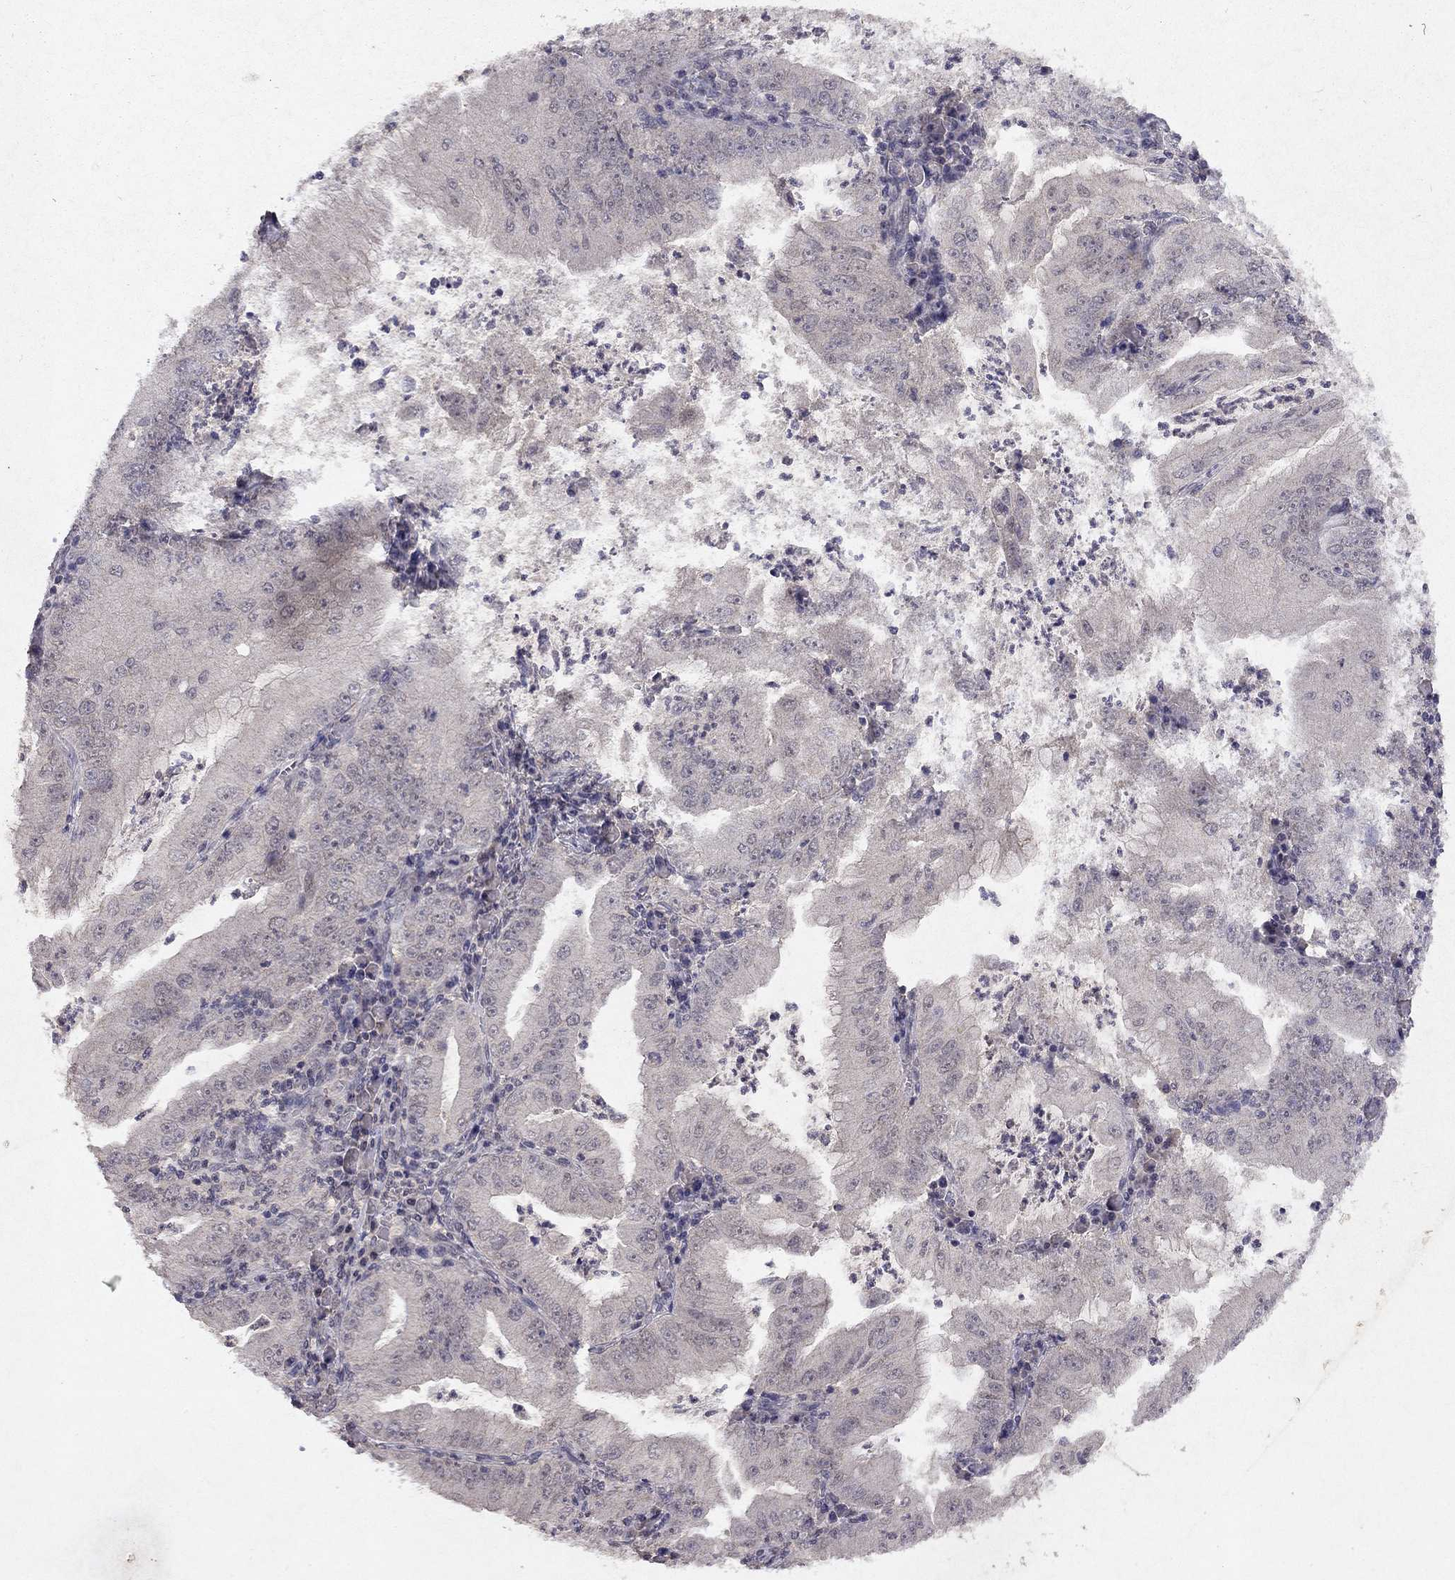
{"staining": {"intensity": "negative", "quantity": "none", "location": "none"}, "tissue": "stomach cancer", "cell_type": "Tumor cells", "image_type": "cancer", "snomed": [{"axis": "morphology", "description": "Adenocarcinoma, NOS"}, {"axis": "topography", "description": "Stomach"}], "caption": "High power microscopy micrograph of an immunohistochemistry histopathology image of stomach cancer (adenocarcinoma), revealing no significant expression in tumor cells.", "gene": "ESR2", "patient": {"sex": "male", "age": 76}}